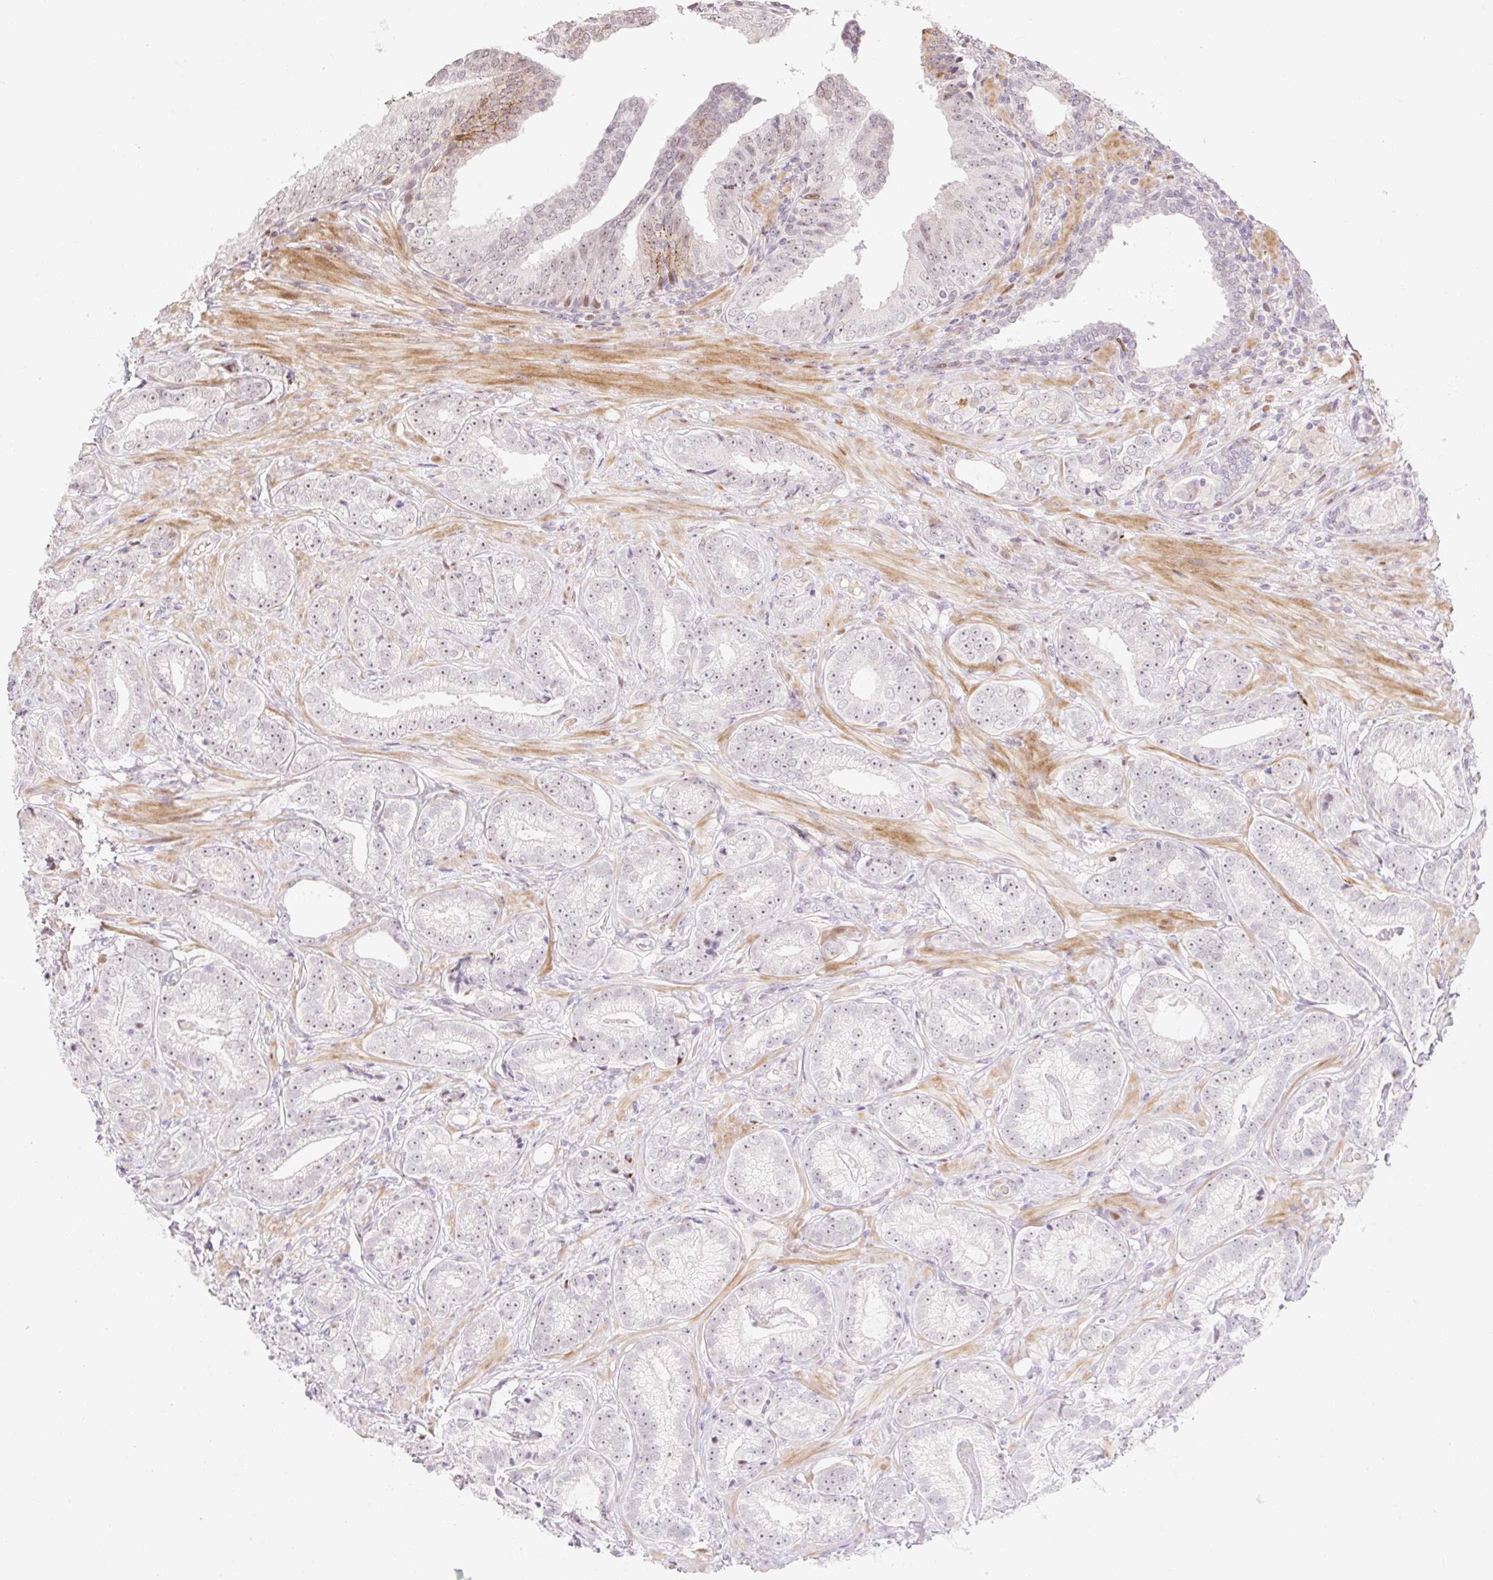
{"staining": {"intensity": "negative", "quantity": "none", "location": "none"}, "tissue": "prostate cancer", "cell_type": "Tumor cells", "image_type": "cancer", "snomed": [{"axis": "morphology", "description": "Adenocarcinoma, Low grade"}, {"axis": "topography", "description": "Prostate"}], "caption": "Adenocarcinoma (low-grade) (prostate) was stained to show a protein in brown. There is no significant positivity in tumor cells.", "gene": "RIPPLY3", "patient": {"sex": "male", "age": 61}}